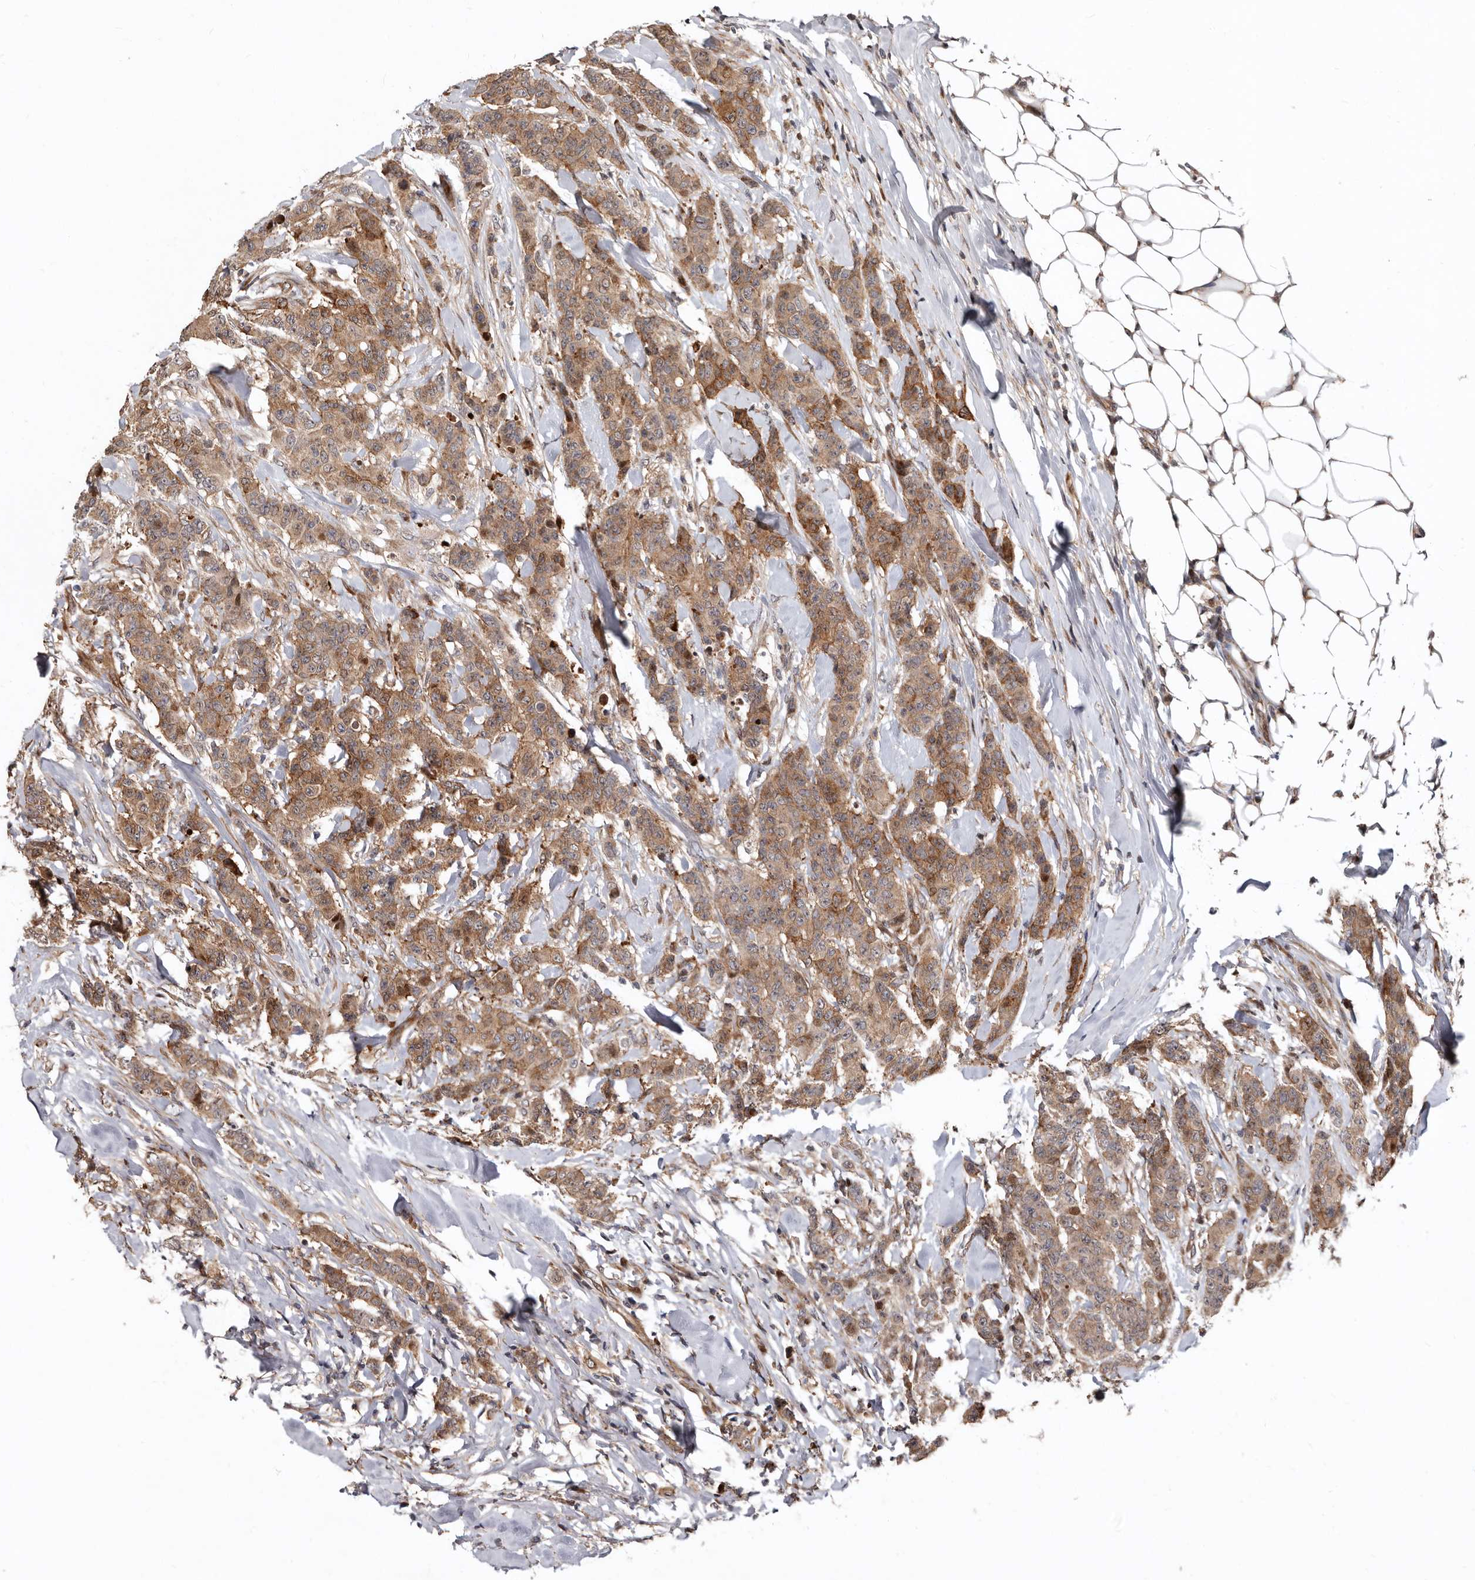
{"staining": {"intensity": "moderate", "quantity": ">75%", "location": "cytoplasmic/membranous"}, "tissue": "breast cancer", "cell_type": "Tumor cells", "image_type": "cancer", "snomed": [{"axis": "morphology", "description": "Duct carcinoma"}, {"axis": "topography", "description": "Breast"}], "caption": "Protein analysis of breast cancer tissue shows moderate cytoplasmic/membranous staining in about >75% of tumor cells. The staining is performed using DAB (3,3'-diaminobenzidine) brown chromogen to label protein expression. The nuclei are counter-stained blue using hematoxylin.", "gene": "WEE2", "patient": {"sex": "female", "age": 40}}